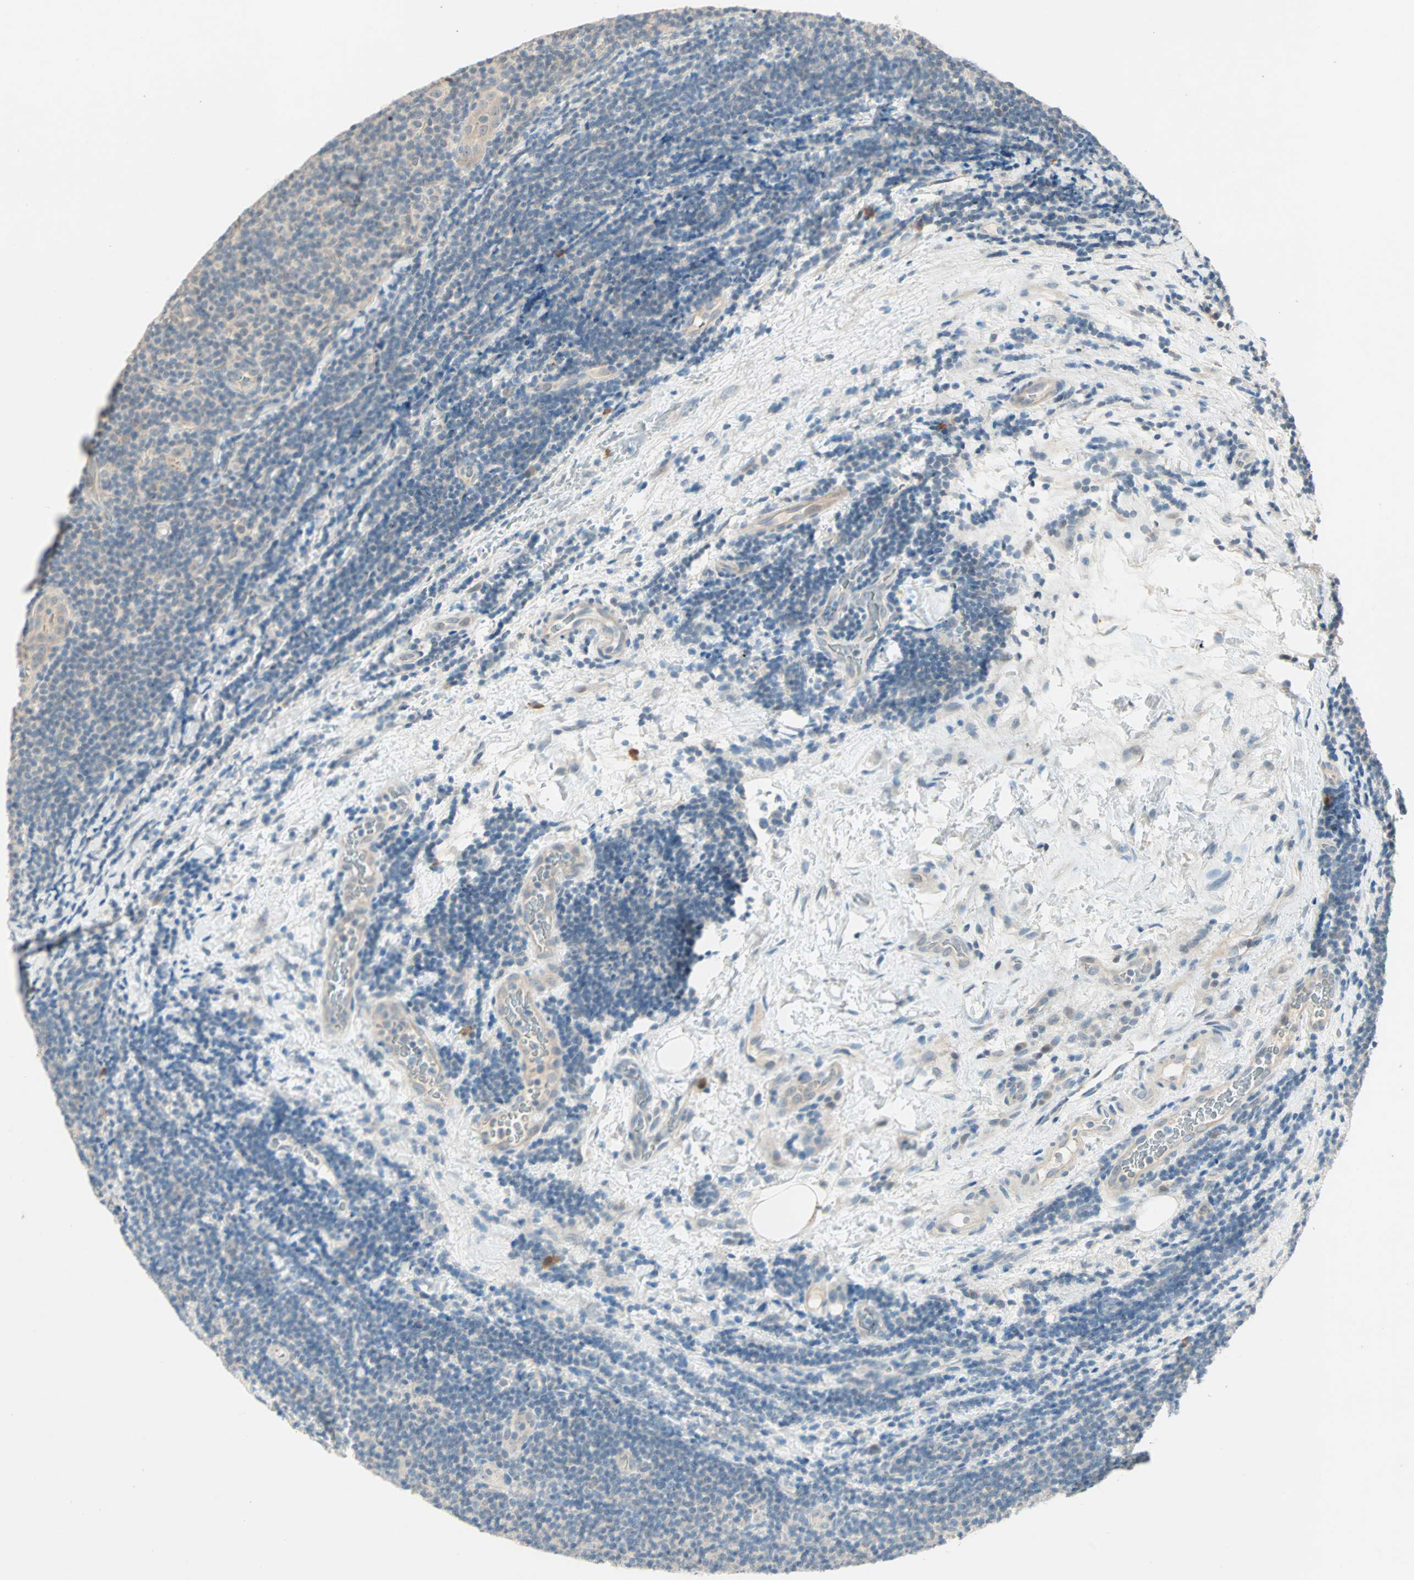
{"staining": {"intensity": "negative", "quantity": "none", "location": "none"}, "tissue": "lymphoma", "cell_type": "Tumor cells", "image_type": "cancer", "snomed": [{"axis": "morphology", "description": "Malignant lymphoma, non-Hodgkin's type, Low grade"}, {"axis": "topography", "description": "Lymph node"}], "caption": "Histopathology image shows no significant protein staining in tumor cells of low-grade malignant lymphoma, non-Hodgkin's type.", "gene": "RTL6", "patient": {"sex": "male", "age": 83}}